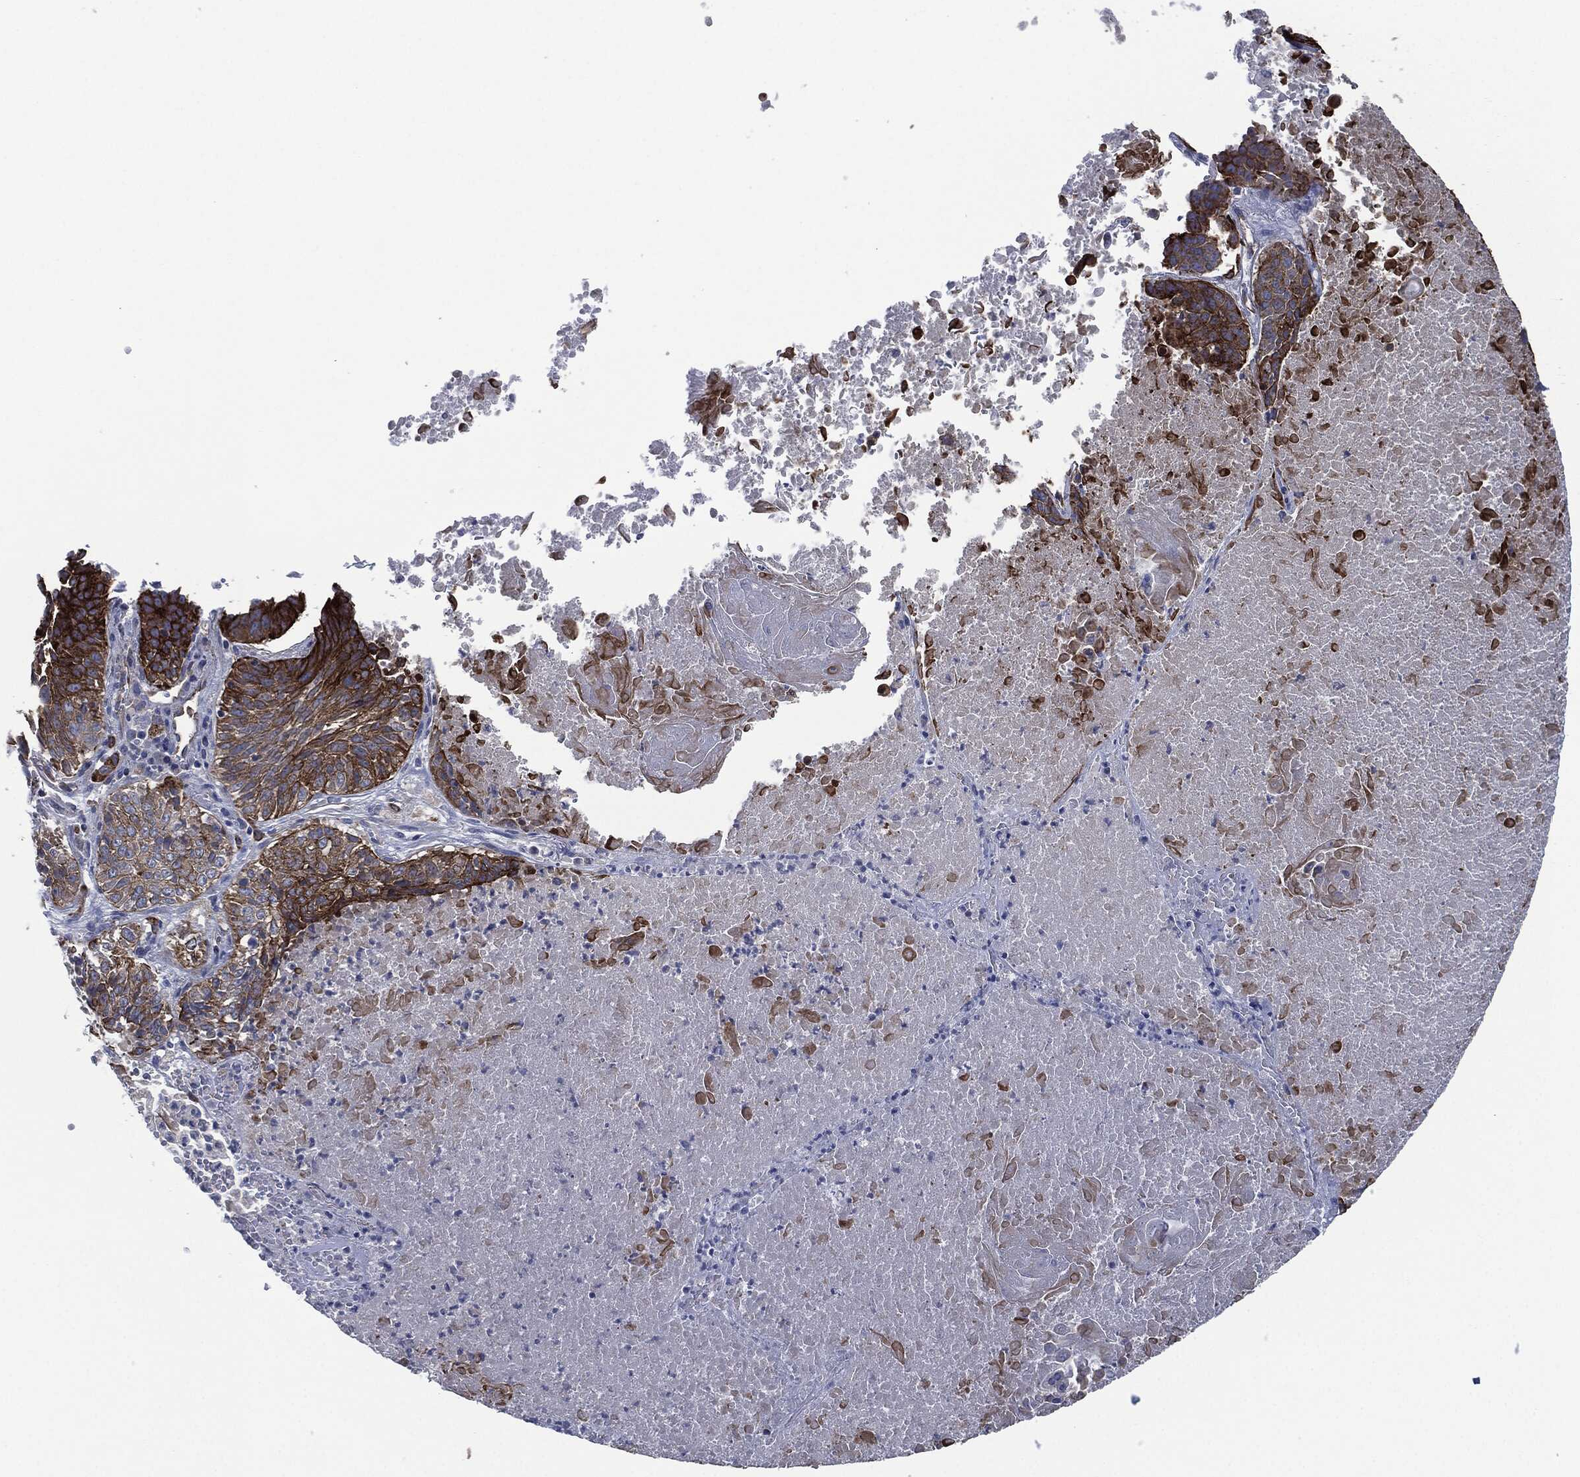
{"staining": {"intensity": "strong", "quantity": "25%-75%", "location": "cytoplasmic/membranous"}, "tissue": "lung cancer", "cell_type": "Tumor cells", "image_type": "cancer", "snomed": [{"axis": "morphology", "description": "Squamous cell carcinoma, NOS"}, {"axis": "topography", "description": "Lung"}], "caption": "Lung cancer (squamous cell carcinoma) stained with IHC demonstrates strong cytoplasmic/membranous expression in approximately 25%-75% of tumor cells.", "gene": "SHROOM2", "patient": {"sex": "male", "age": 64}}